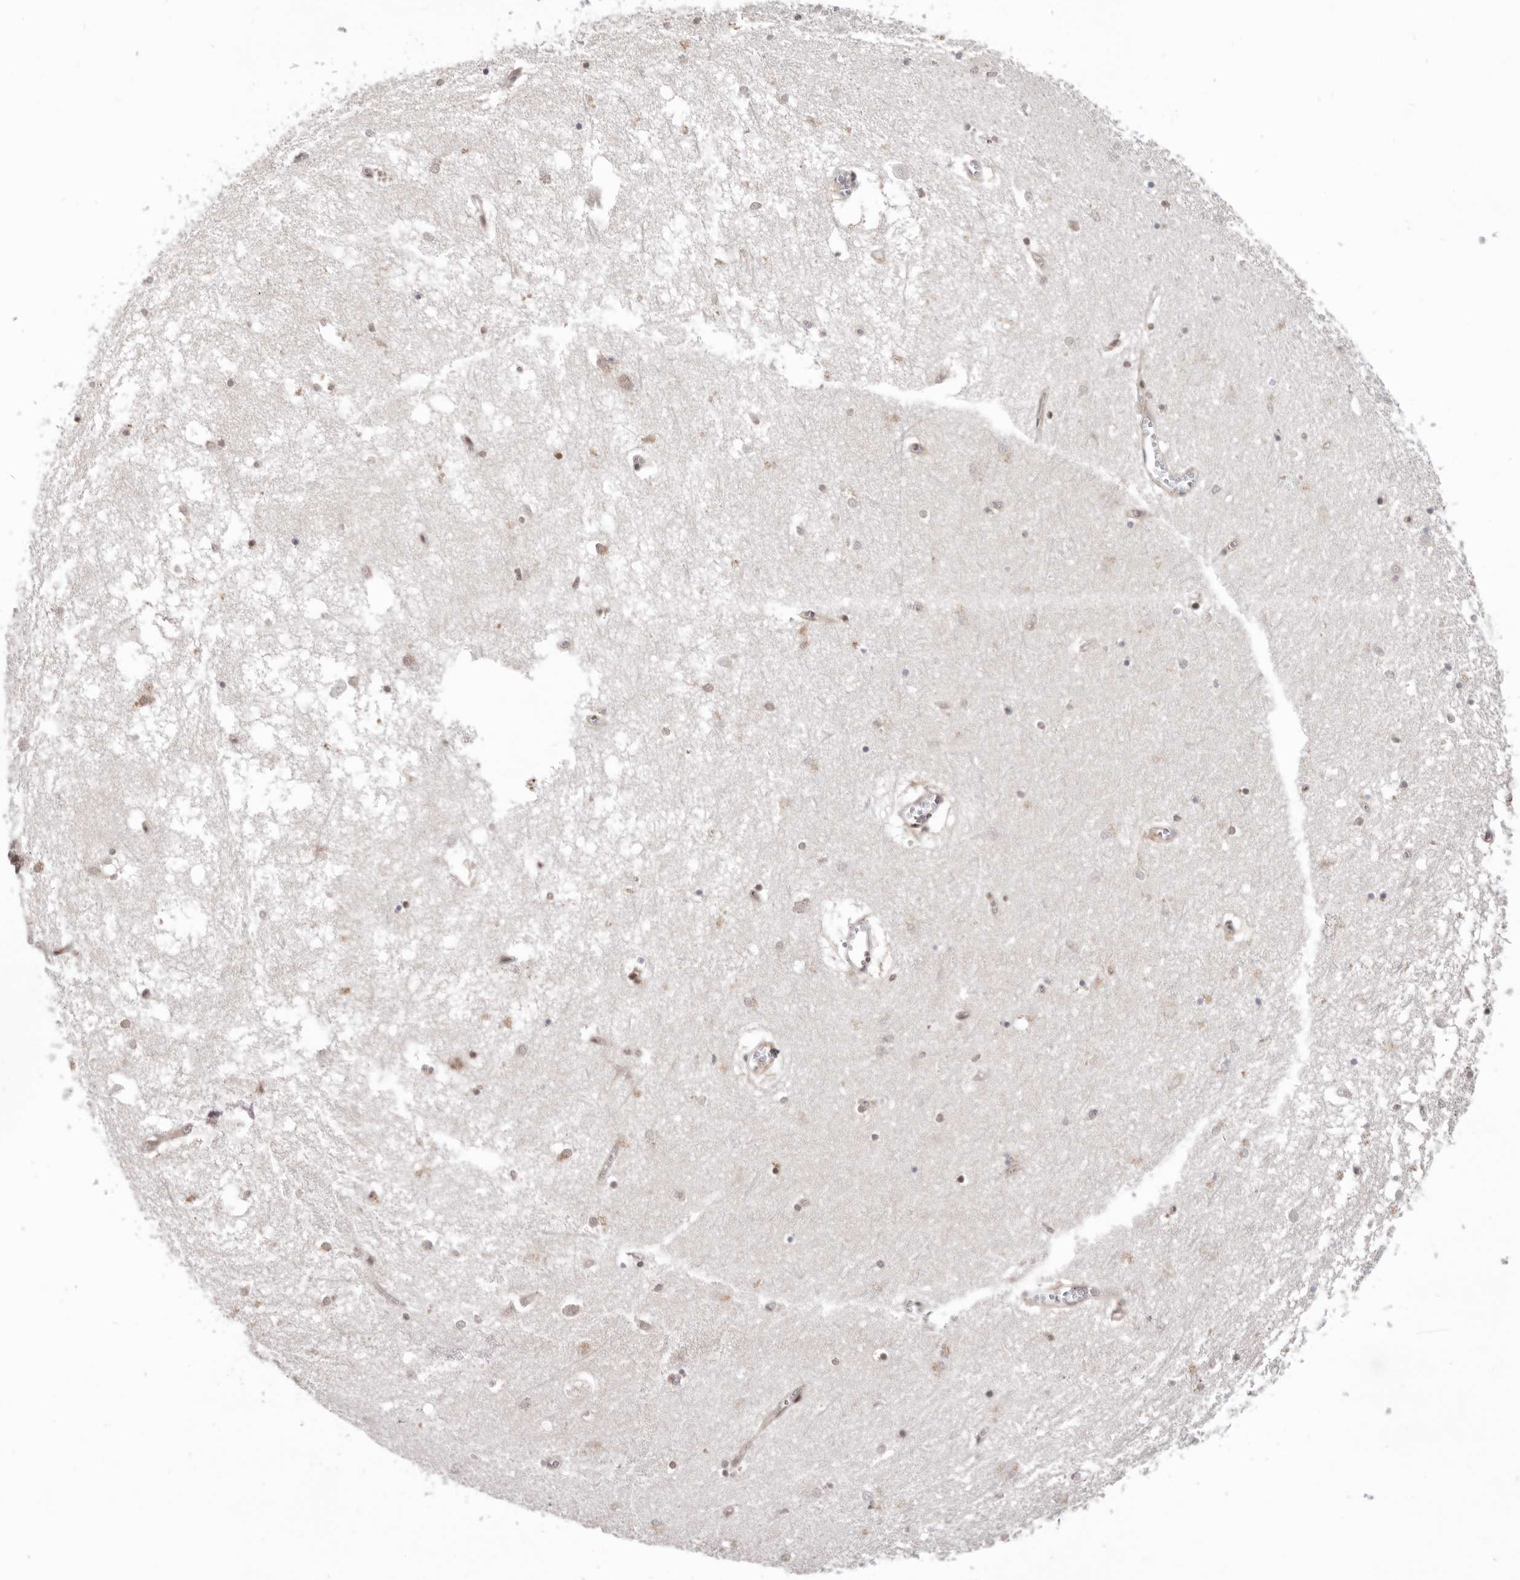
{"staining": {"intensity": "strong", "quantity": ">75%", "location": "nuclear"}, "tissue": "hippocampus", "cell_type": "Glial cells", "image_type": "normal", "snomed": [{"axis": "morphology", "description": "Normal tissue, NOS"}, {"axis": "topography", "description": "Hippocampus"}], "caption": "Protein positivity by IHC demonstrates strong nuclear staining in about >75% of glial cells in unremarkable hippocampus.", "gene": "CHTOP", "patient": {"sex": "male", "age": 70}}